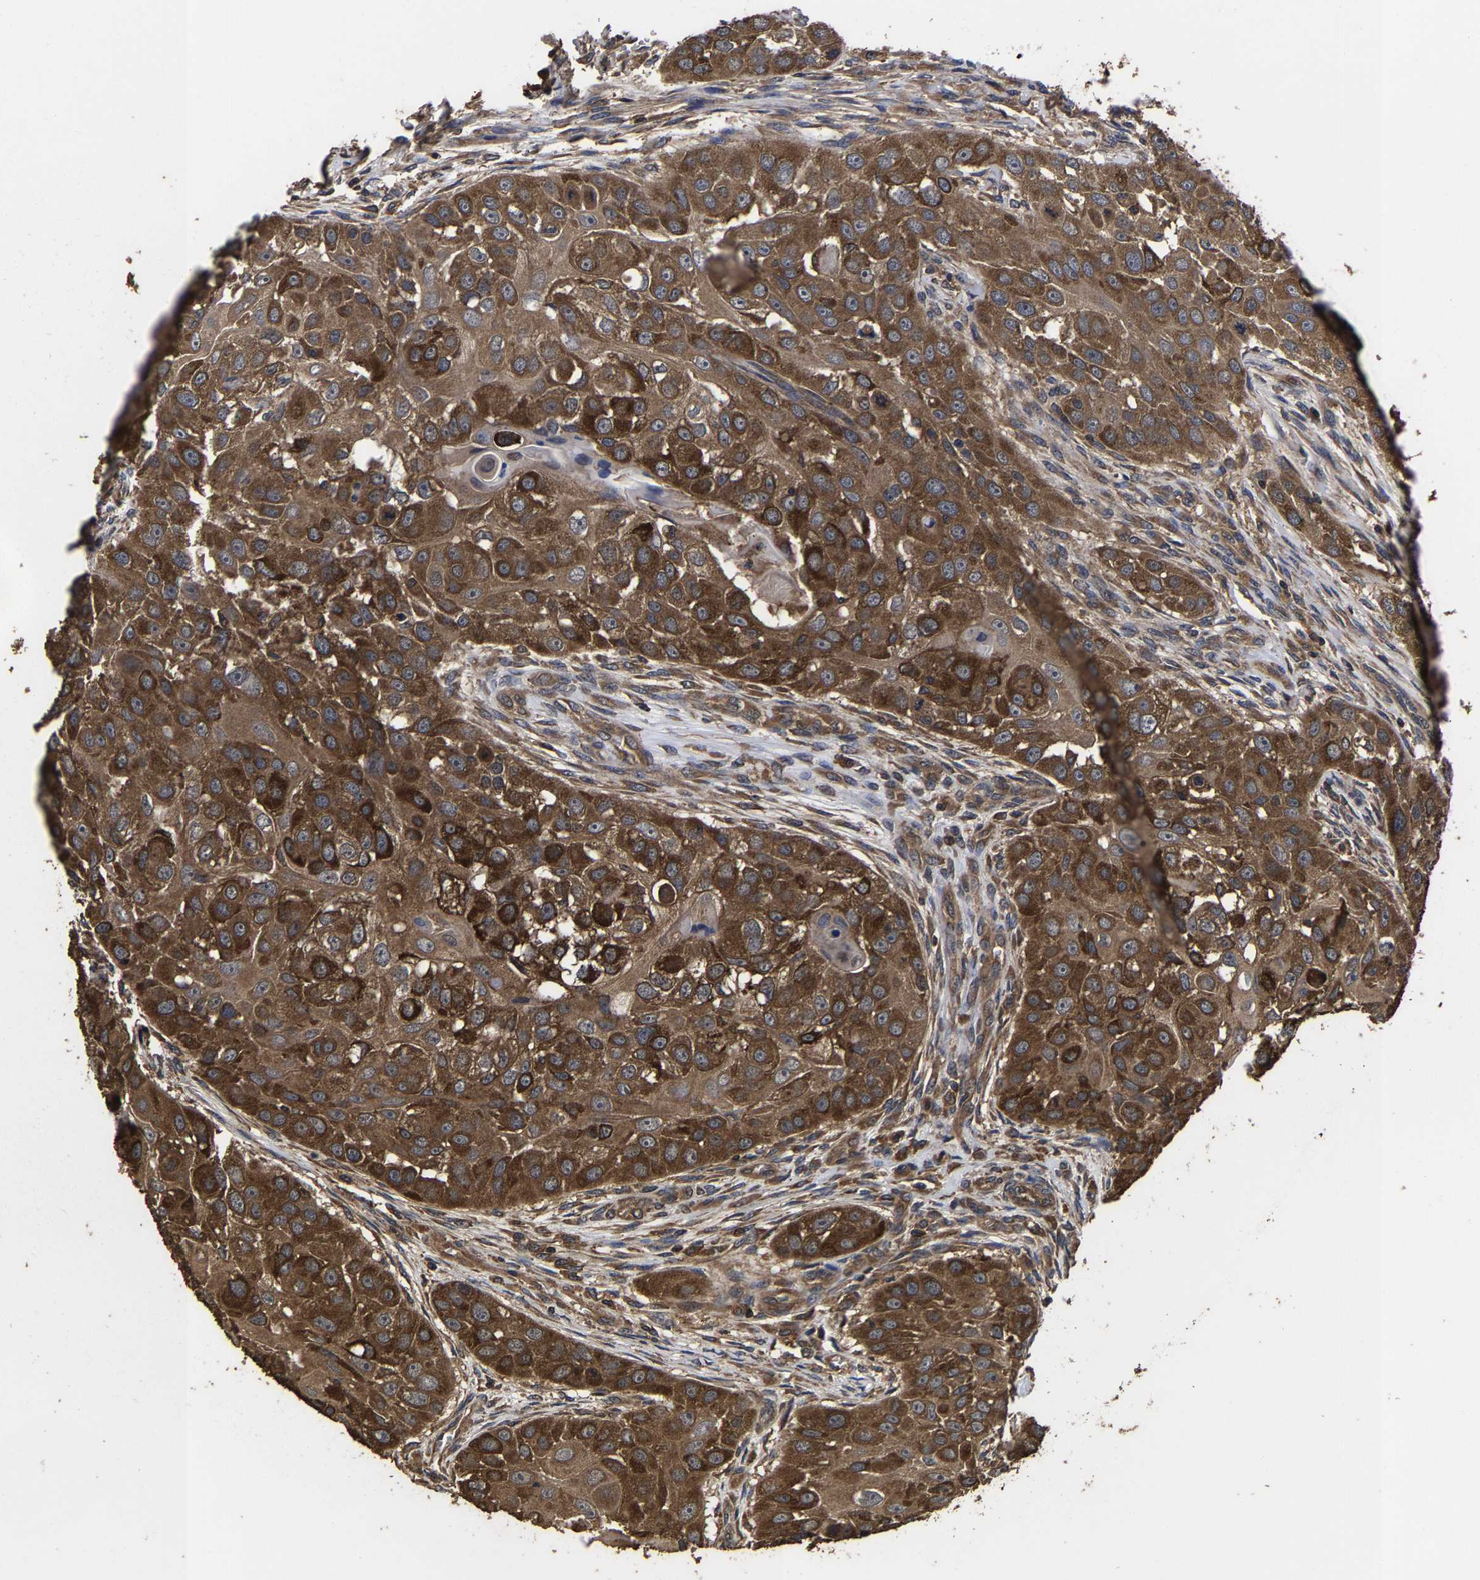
{"staining": {"intensity": "strong", "quantity": ">75%", "location": "cytoplasmic/membranous"}, "tissue": "head and neck cancer", "cell_type": "Tumor cells", "image_type": "cancer", "snomed": [{"axis": "morphology", "description": "Normal tissue, NOS"}, {"axis": "morphology", "description": "Squamous cell carcinoma, NOS"}, {"axis": "topography", "description": "Skeletal muscle"}, {"axis": "topography", "description": "Head-Neck"}], "caption": "A histopathology image of head and neck squamous cell carcinoma stained for a protein shows strong cytoplasmic/membranous brown staining in tumor cells.", "gene": "ITCH", "patient": {"sex": "male", "age": 51}}